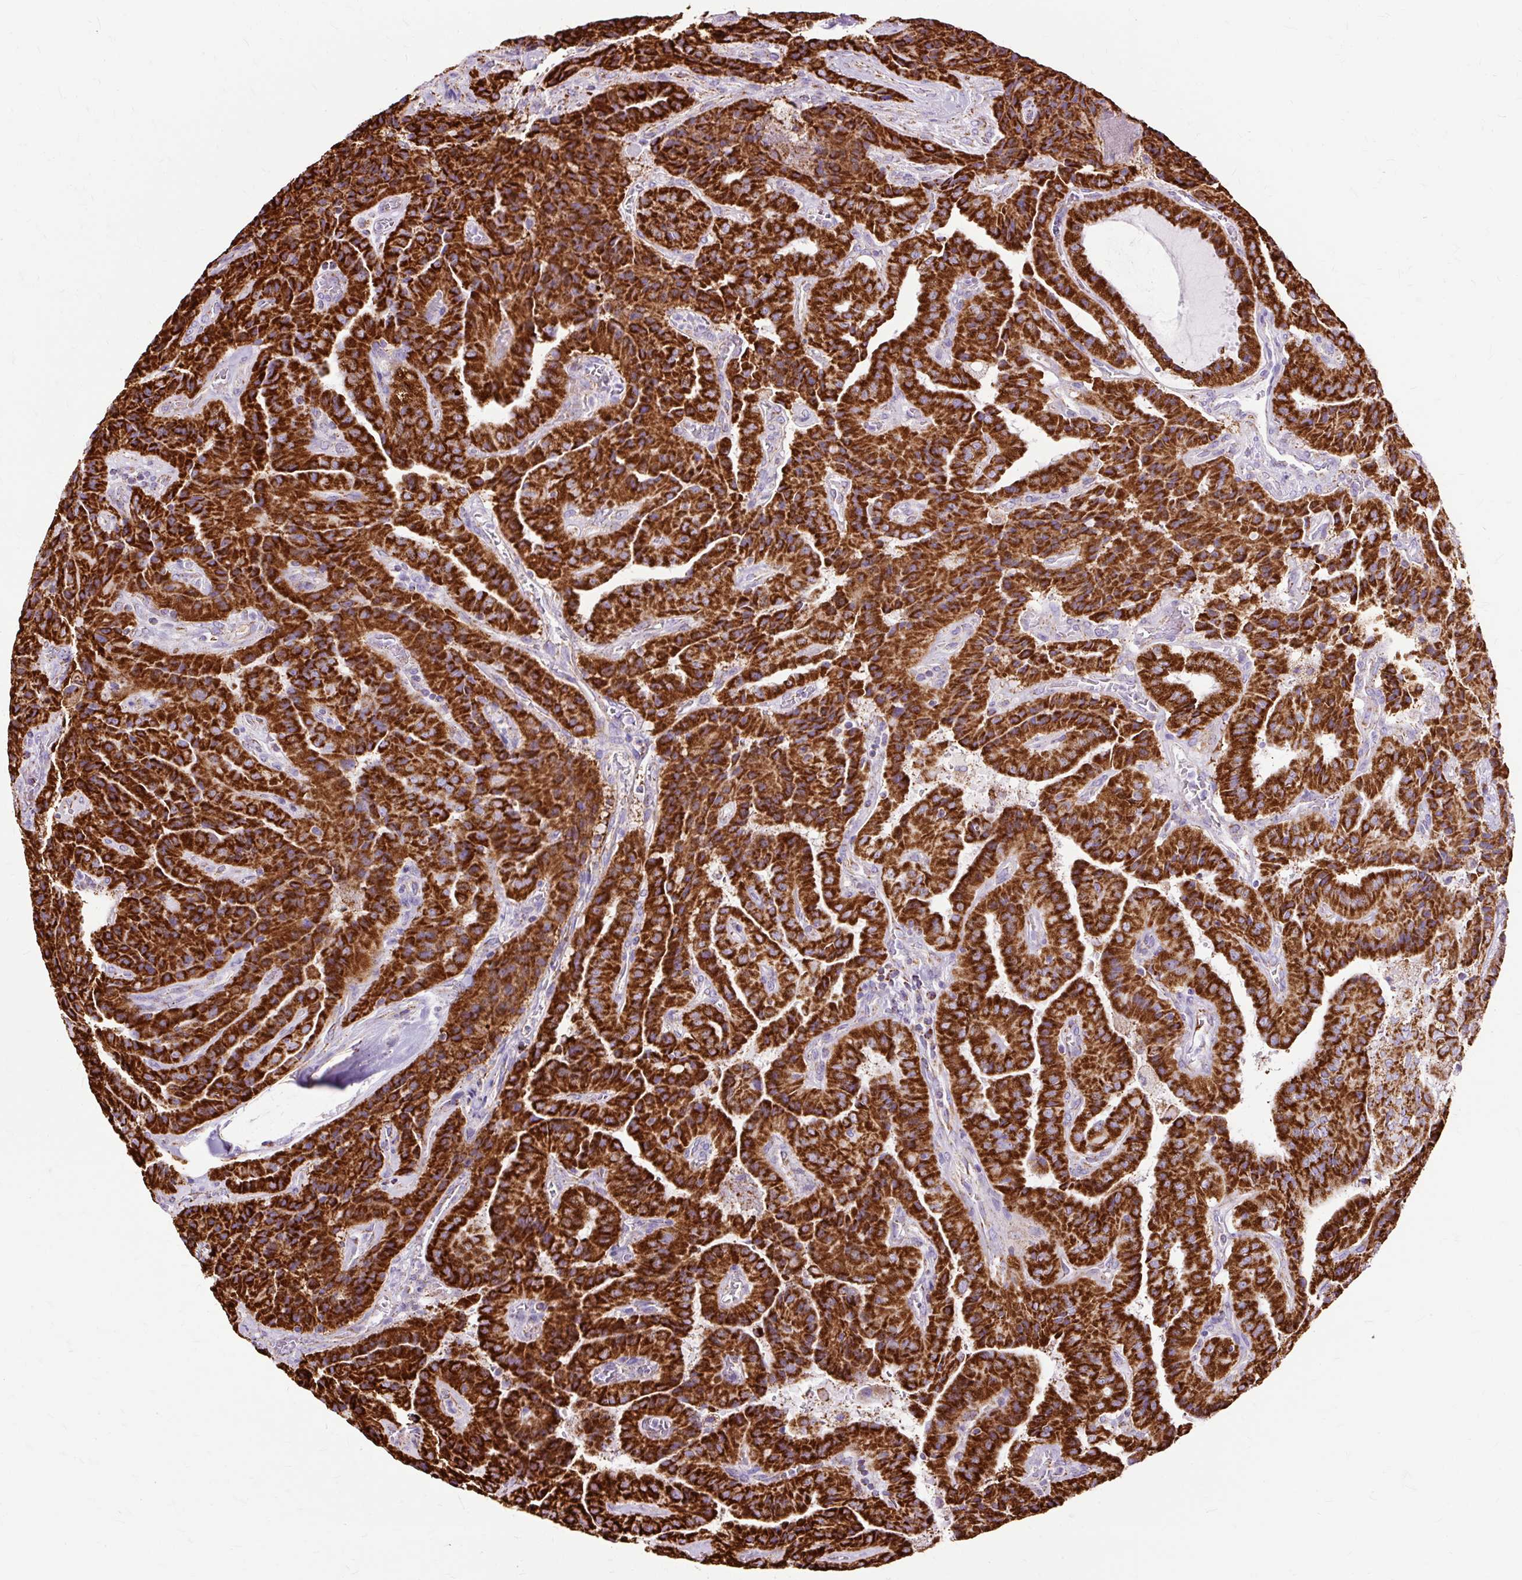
{"staining": {"intensity": "strong", "quantity": ">75%", "location": "cytoplasmic/membranous"}, "tissue": "thyroid cancer", "cell_type": "Tumor cells", "image_type": "cancer", "snomed": [{"axis": "morphology", "description": "Normal tissue, NOS"}, {"axis": "morphology", "description": "Papillary adenocarcinoma, NOS"}, {"axis": "topography", "description": "Thyroid gland"}], "caption": "An IHC histopathology image of tumor tissue is shown. Protein staining in brown highlights strong cytoplasmic/membranous positivity in thyroid papillary adenocarcinoma within tumor cells. (DAB (3,3'-diaminobenzidine) IHC, brown staining for protein, blue staining for nuclei).", "gene": "DLAT", "patient": {"sex": "female", "age": 59}}